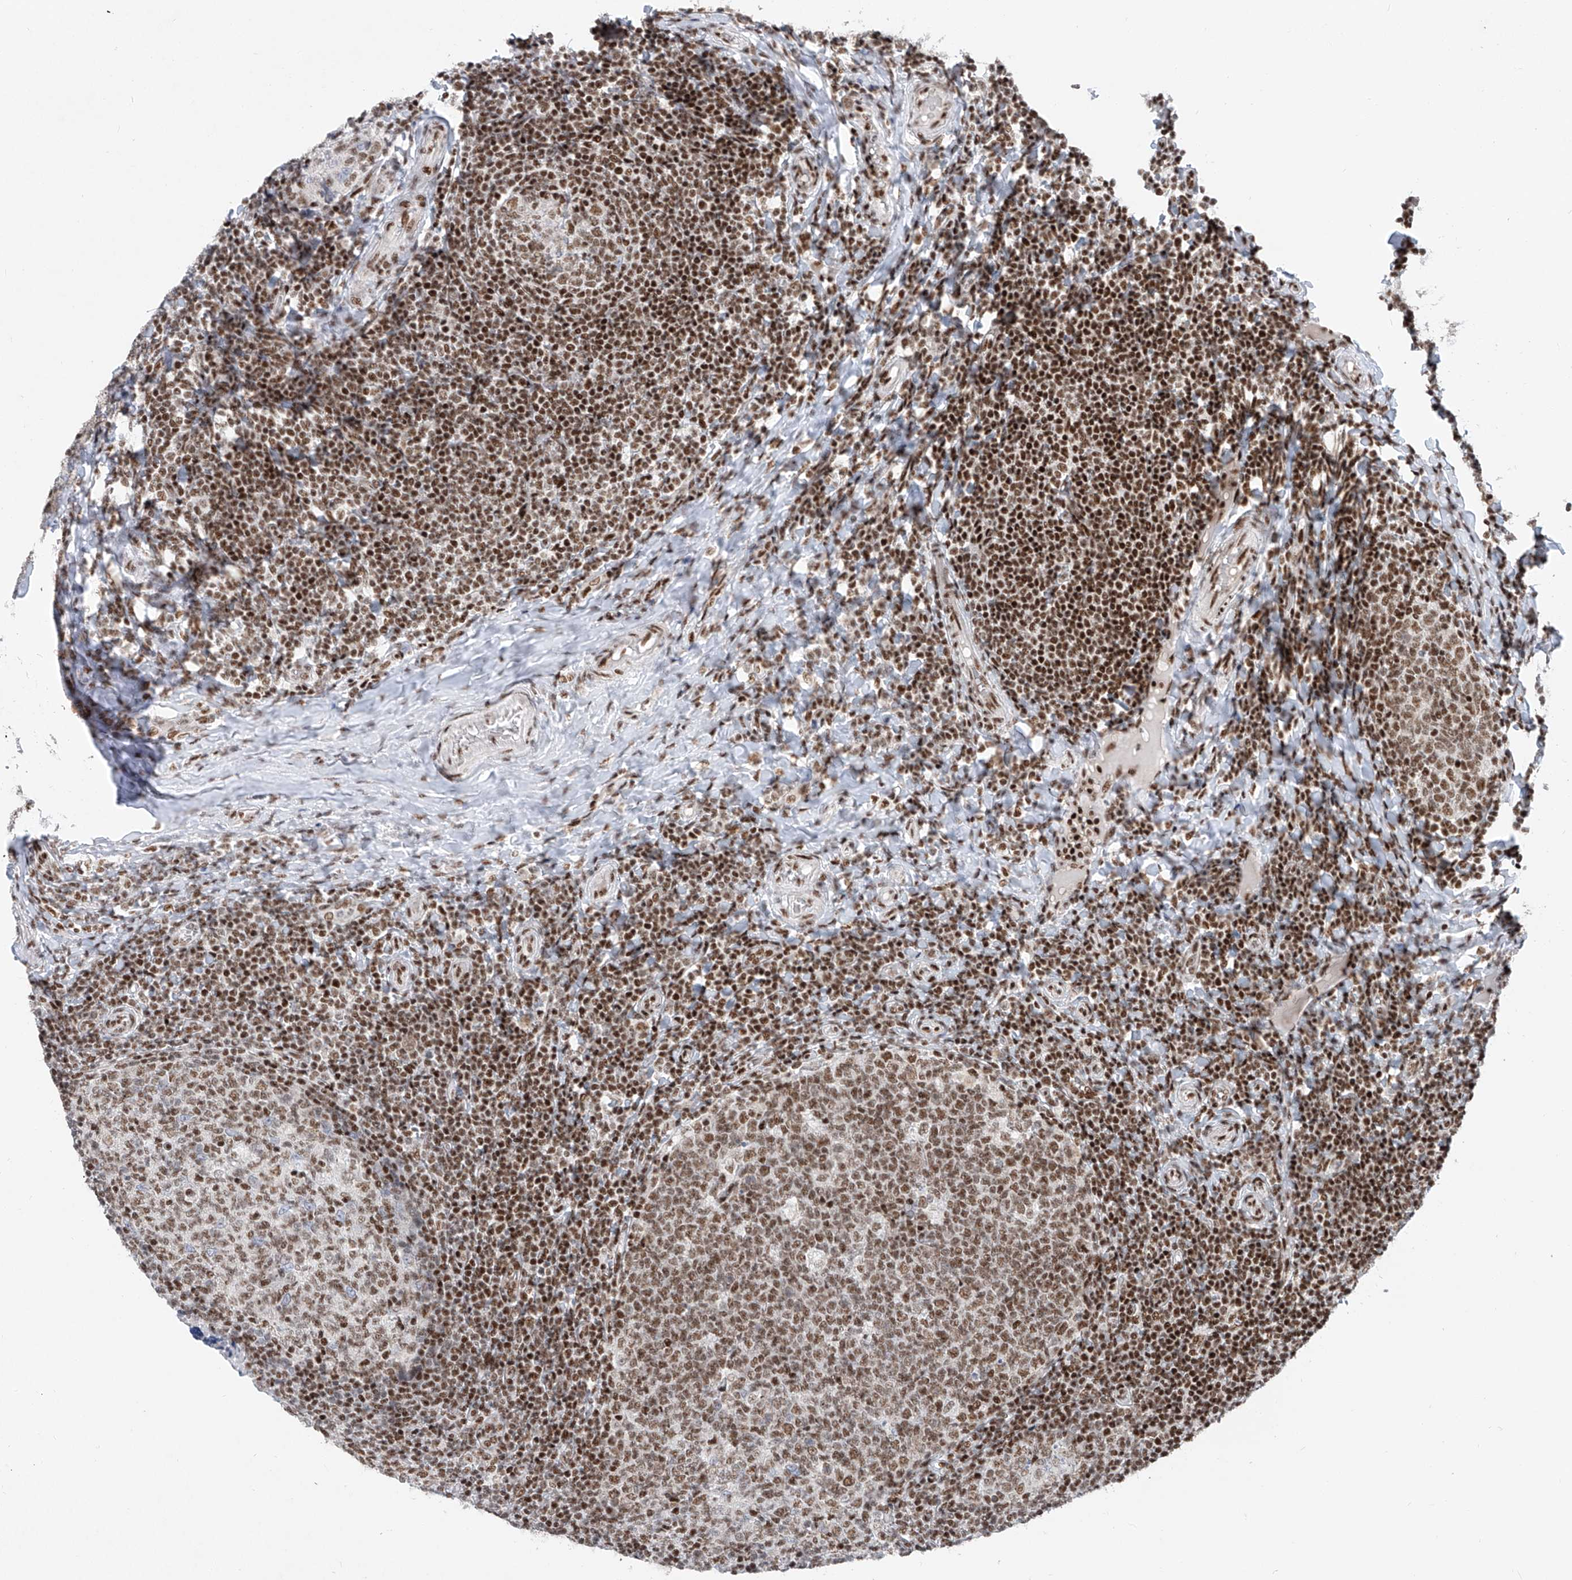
{"staining": {"intensity": "moderate", "quantity": ">75%", "location": "nuclear"}, "tissue": "tonsil", "cell_type": "Germinal center cells", "image_type": "normal", "snomed": [{"axis": "morphology", "description": "Normal tissue, NOS"}, {"axis": "topography", "description": "Tonsil"}], "caption": "Brown immunohistochemical staining in unremarkable human tonsil exhibits moderate nuclear staining in about >75% of germinal center cells. (DAB (3,3'-diaminobenzidine) IHC, brown staining for protein, blue staining for nuclei).", "gene": "TAF4", "patient": {"sex": "female", "age": 19}}